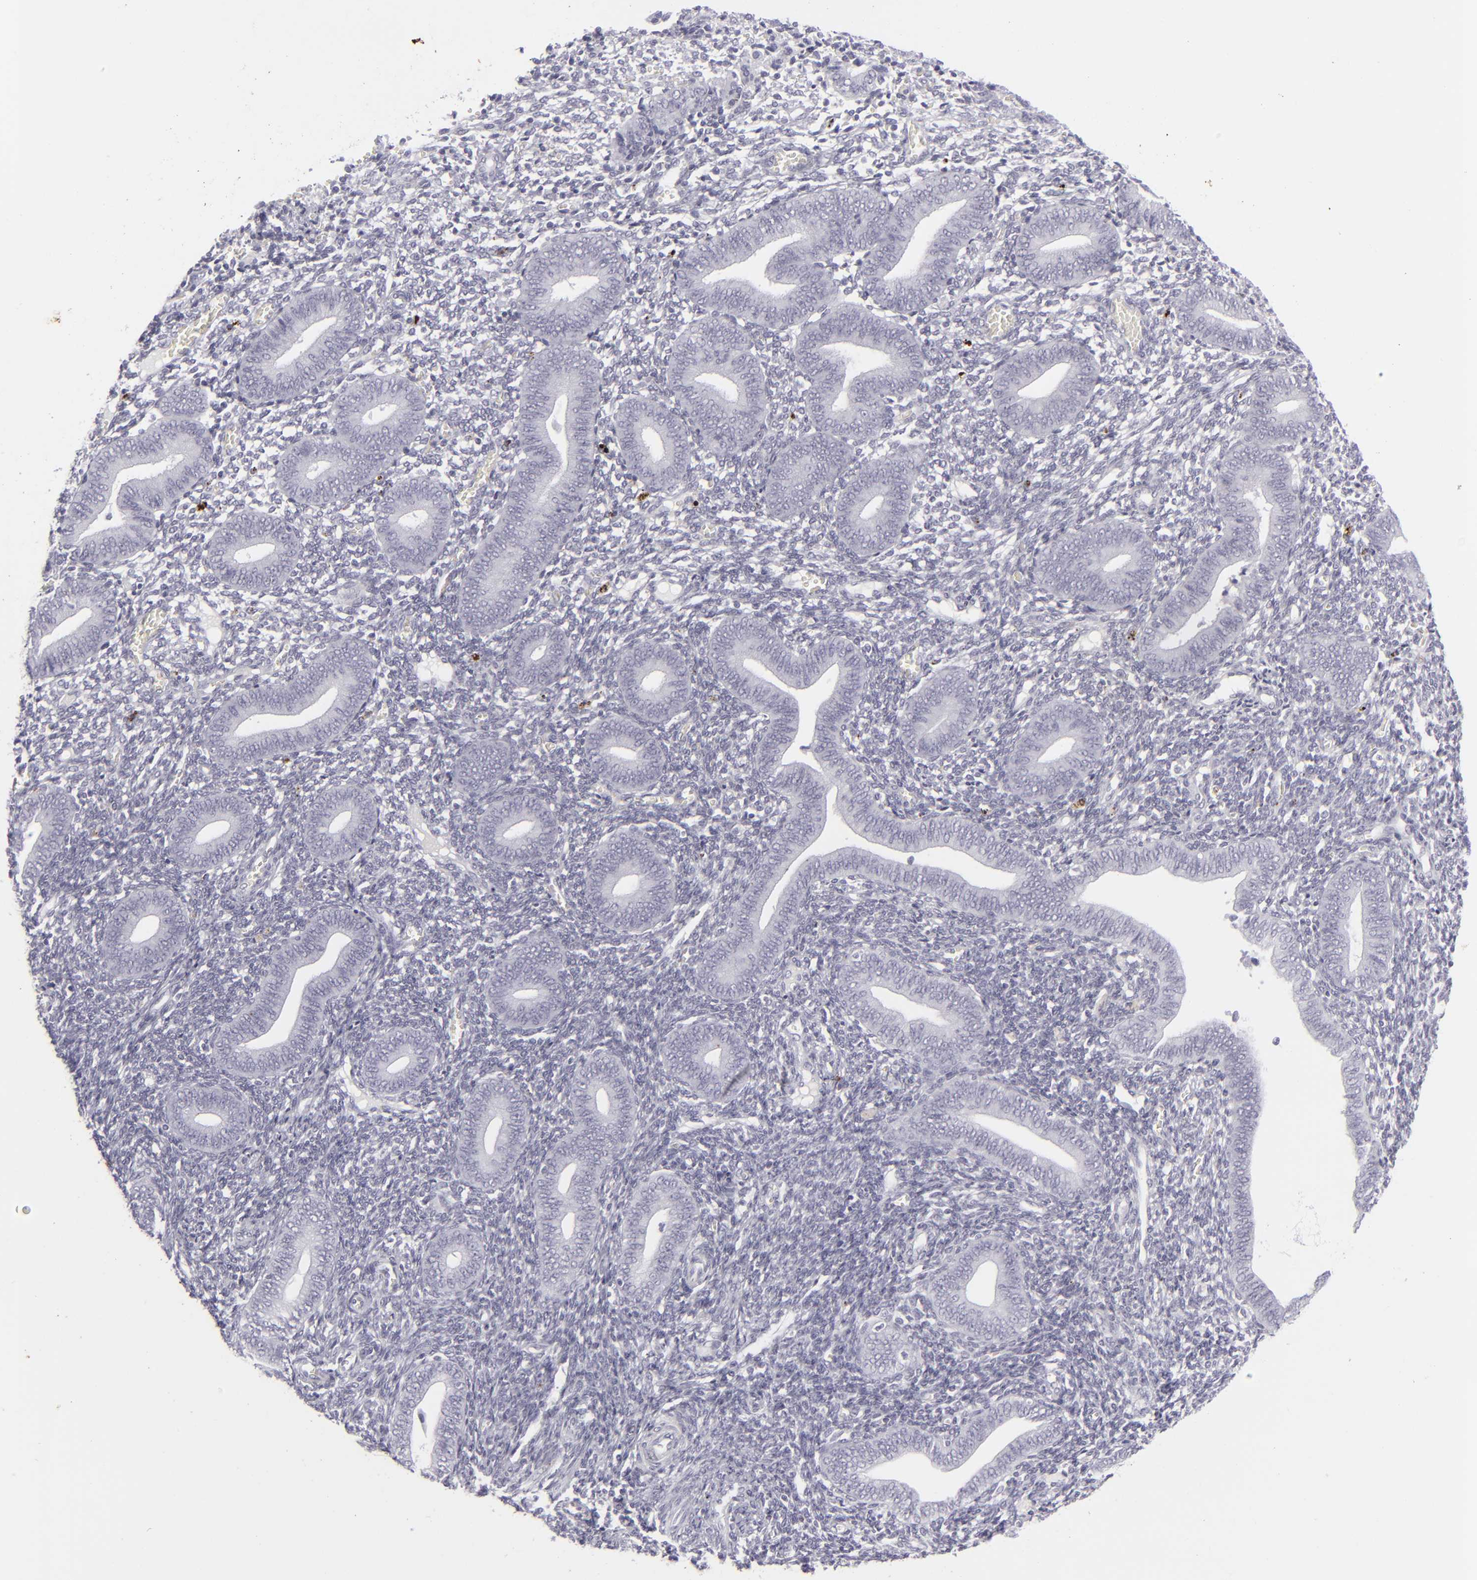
{"staining": {"intensity": "negative", "quantity": "none", "location": "none"}, "tissue": "endometrium", "cell_type": "Cells in endometrial stroma", "image_type": "normal", "snomed": [{"axis": "morphology", "description": "Normal tissue, NOS"}, {"axis": "topography", "description": "Uterus"}, {"axis": "topography", "description": "Endometrium"}], "caption": "An image of endometrium stained for a protein reveals no brown staining in cells in endometrial stroma. (Stains: DAB immunohistochemistry with hematoxylin counter stain, Microscopy: brightfield microscopy at high magnification).", "gene": "KRT1", "patient": {"sex": "female", "age": 33}}